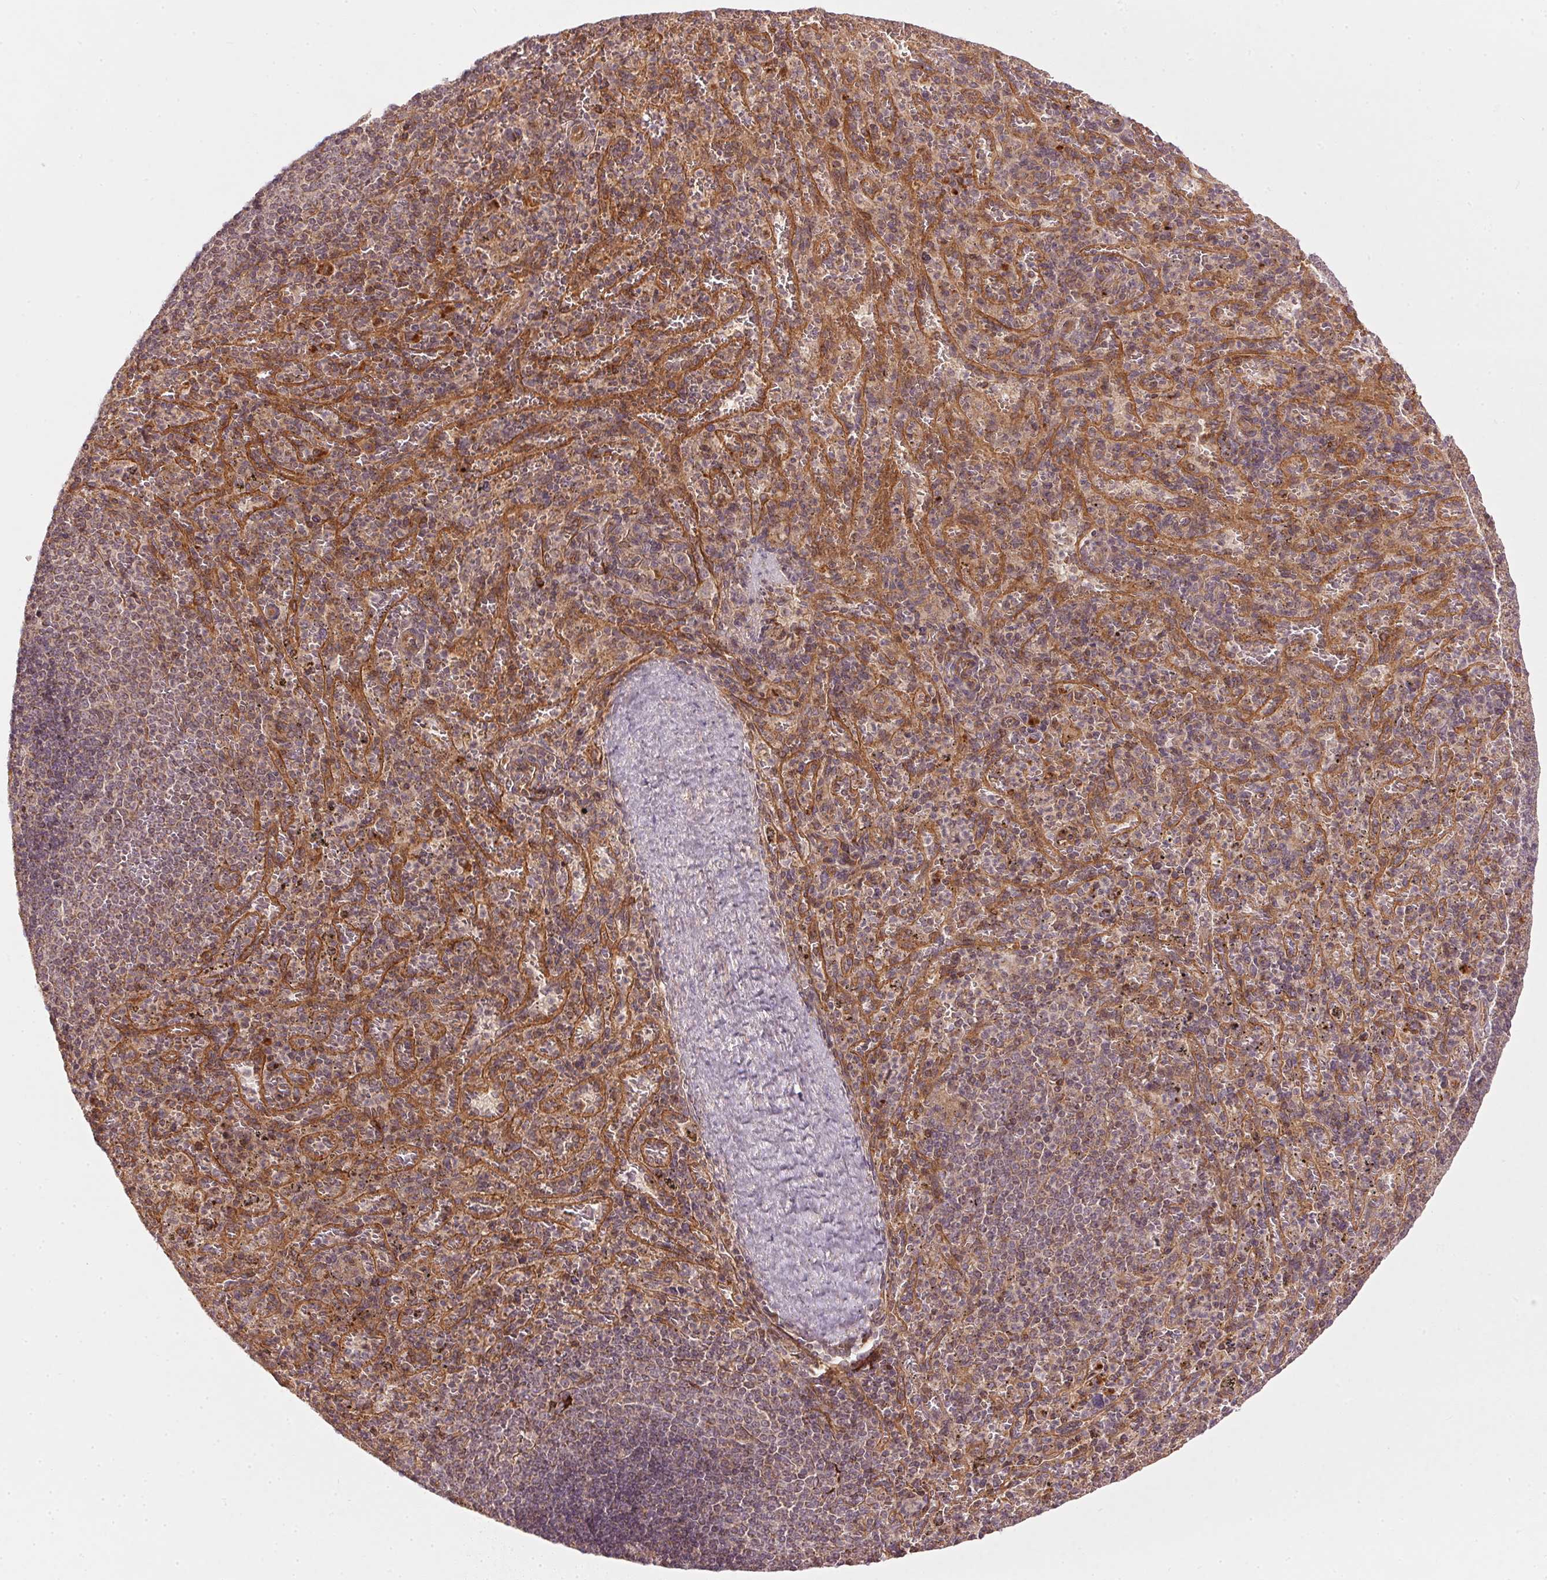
{"staining": {"intensity": "negative", "quantity": "none", "location": "none"}, "tissue": "spleen", "cell_type": "Cells in red pulp", "image_type": "normal", "snomed": [{"axis": "morphology", "description": "Normal tissue, NOS"}, {"axis": "topography", "description": "Spleen"}], "caption": "IHC micrograph of benign spleen: spleen stained with DAB (3,3'-diaminobenzidine) displays no significant protein staining in cells in red pulp. The staining is performed using DAB (3,3'-diaminobenzidine) brown chromogen with nuclei counter-stained in using hematoxylin.", "gene": "NADK2", "patient": {"sex": "male", "age": 57}}